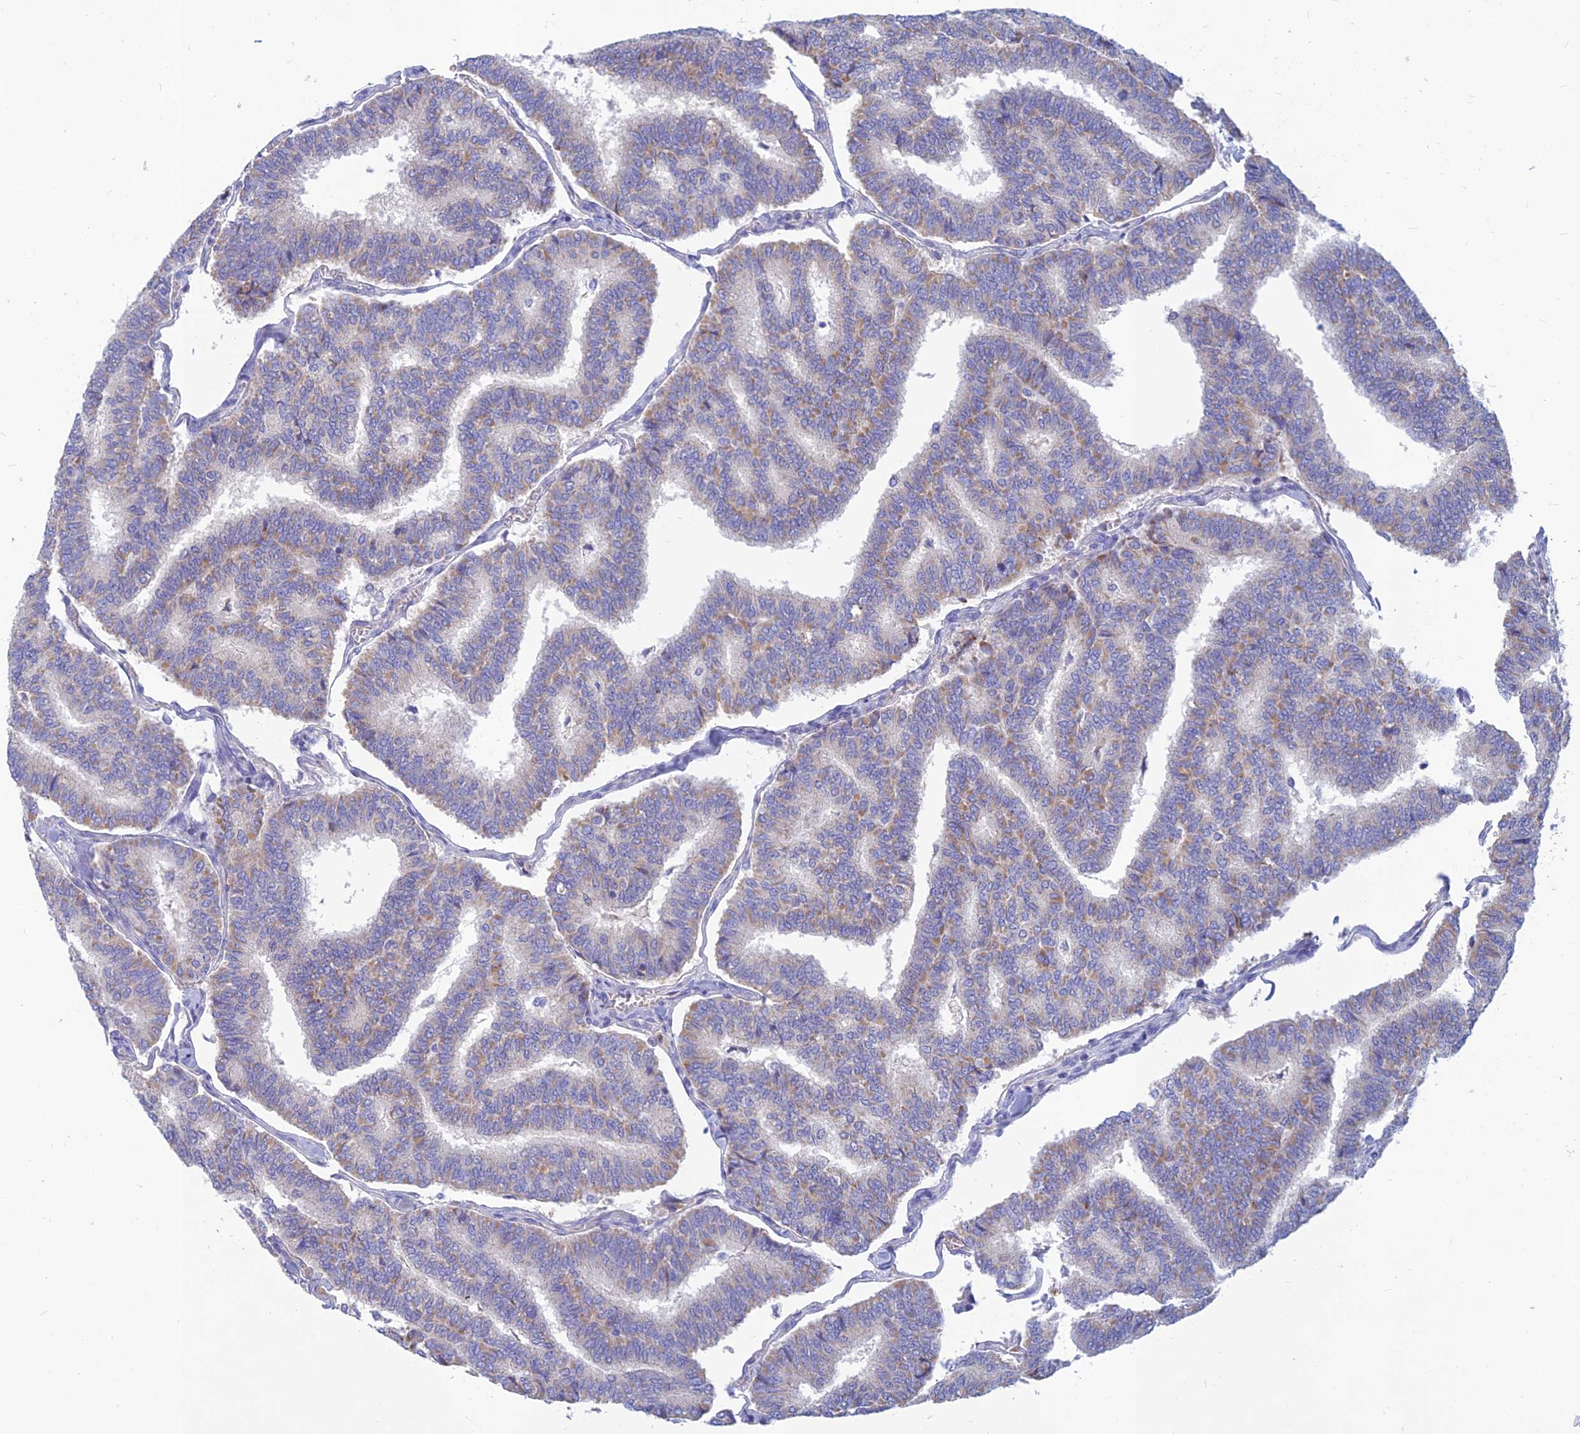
{"staining": {"intensity": "weak", "quantity": "25%-75%", "location": "cytoplasmic/membranous"}, "tissue": "thyroid cancer", "cell_type": "Tumor cells", "image_type": "cancer", "snomed": [{"axis": "morphology", "description": "Papillary adenocarcinoma, NOS"}, {"axis": "topography", "description": "Thyroid gland"}], "caption": "Thyroid cancer stained with DAB (3,3'-diaminobenzidine) IHC displays low levels of weak cytoplasmic/membranous positivity in approximately 25%-75% of tumor cells. The protein of interest is stained brown, and the nuclei are stained in blue (DAB IHC with brightfield microscopy, high magnification).", "gene": "CACNA1B", "patient": {"sex": "female", "age": 35}}